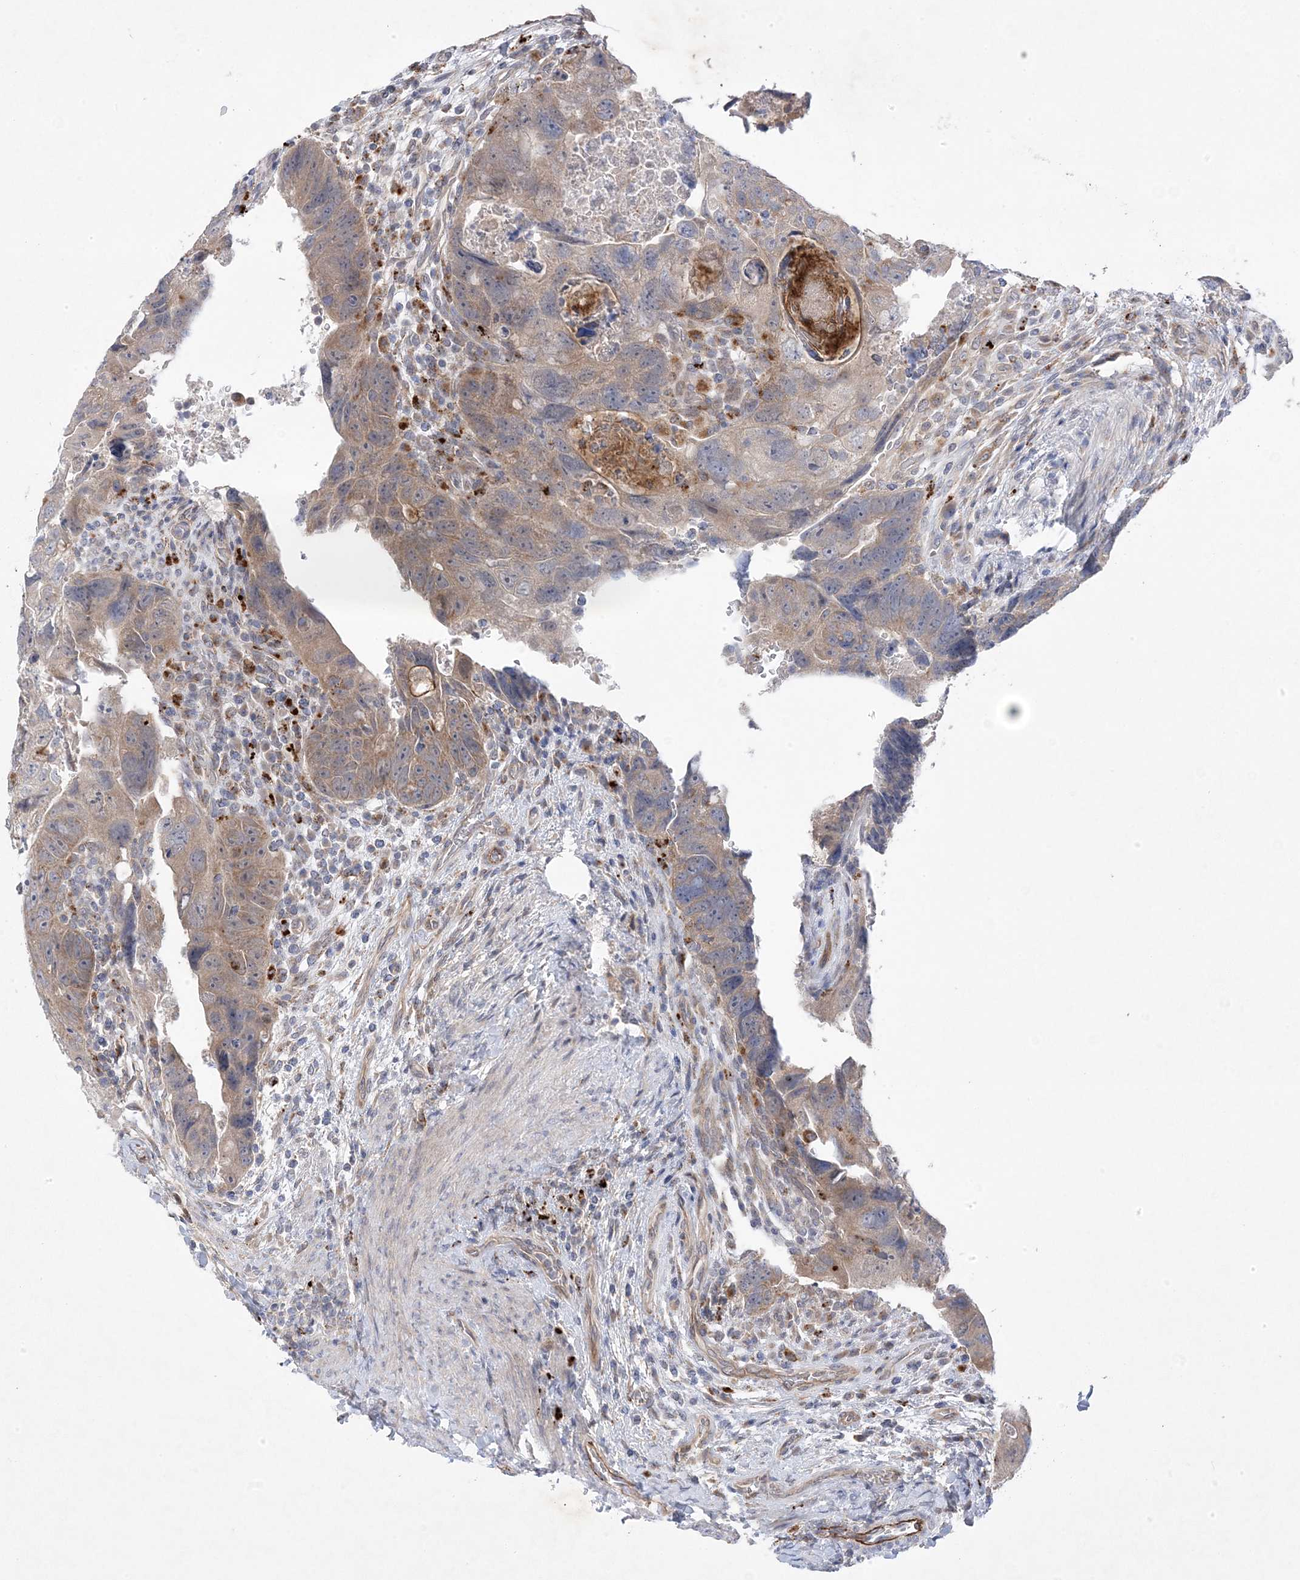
{"staining": {"intensity": "moderate", "quantity": ">75%", "location": "cytoplasmic/membranous"}, "tissue": "colorectal cancer", "cell_type": "Tumor cells", "image_type": "cancer", "snomed": [{"axis": "morphology", "description": "Adenocarcinoma, NOS"}, {"axis": "topography", "description": "Rectum"}], "caption": "High-magnification brightfield microscopy of colorectal cancer stained with DAB (brown) and counterstained with hematoxylin (blue). tumor cells exhibit moderate cytoplasmic/membranous staining is seen in approximately>75% of cells.", "gene": "ANAPC1", "patient": {"sex": "male", "age": 59}}